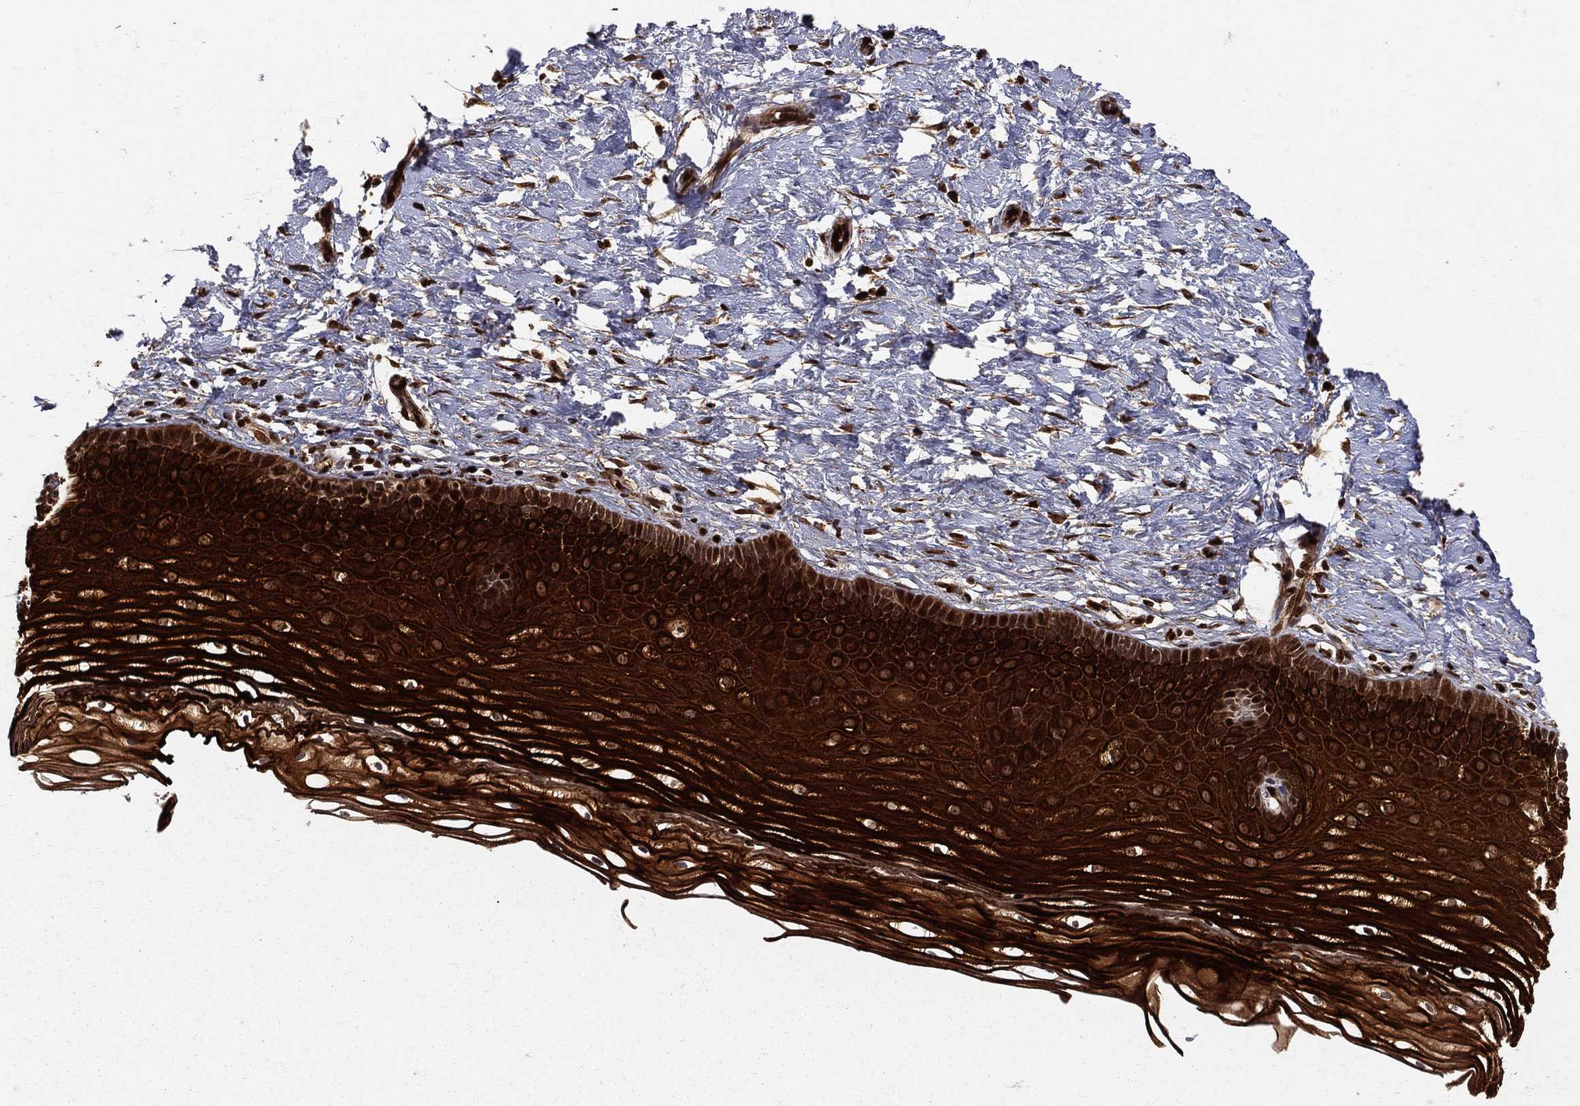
{"staining": {"intensity": "strong", "quantity": ">75%", "location": "nuclear"}, "tissue": "cervix", "cell_type": "Glandular cells", "image_type": "normal", "snomed": [{"axis": "morphology", "description": "Normal tissue, NOS"}, {"axis": "topography", "description": "Cervix"}], "caption": "Cervix stained with a brown dye demonstrates strong nuclear positive positivity in about >75% of glandular cells.", "gene": "MAPK1", "patient": {"sex": "female", "age": 37}}